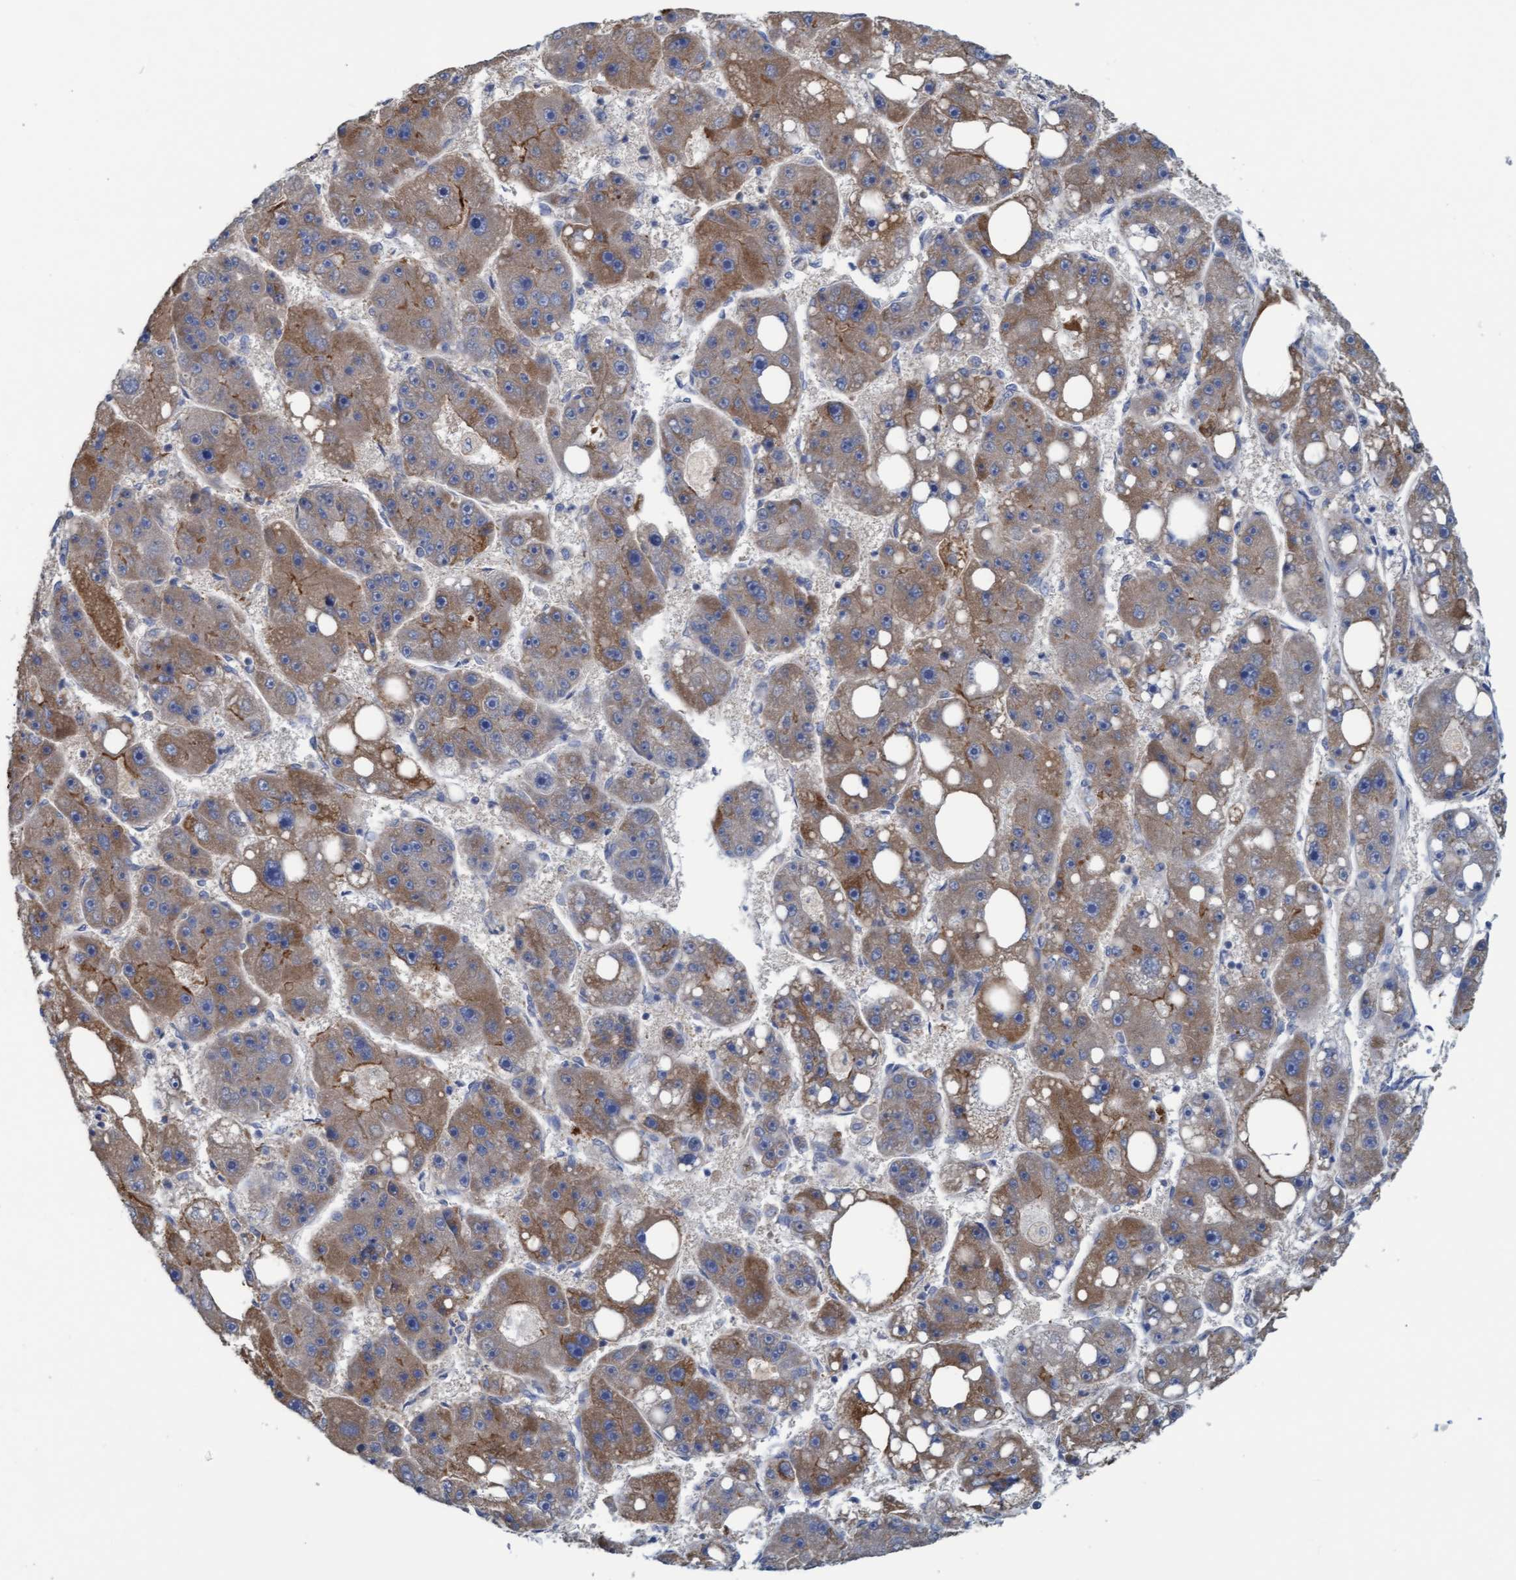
{"staining": {"intensity": "weak", "quantity": ">75%", "location": "cytoplasmic/membranous"}, "tissue": "liver cancer", "cell_type": "Tumor cells", "image_type": "cancer", "snomed": [{"axis": "morphology", "description": "Carcinoma, Hepatocellular, NOS"}, {"axis": "topography", "description": "Liver"}], "caption": "High-magnification brightfield microscopy of hepatocellular carcinoma (liver) stained with DAB (3,3'-diaminobenzidine) (brown) and counterstained with hematoxylin (blue). tumor cells exhibit weak cytoplasmic/membranous expression is identified in about>75% of cells.", "gene": "LRSAM1", "patient": {"sex": "female", "age": 61}}